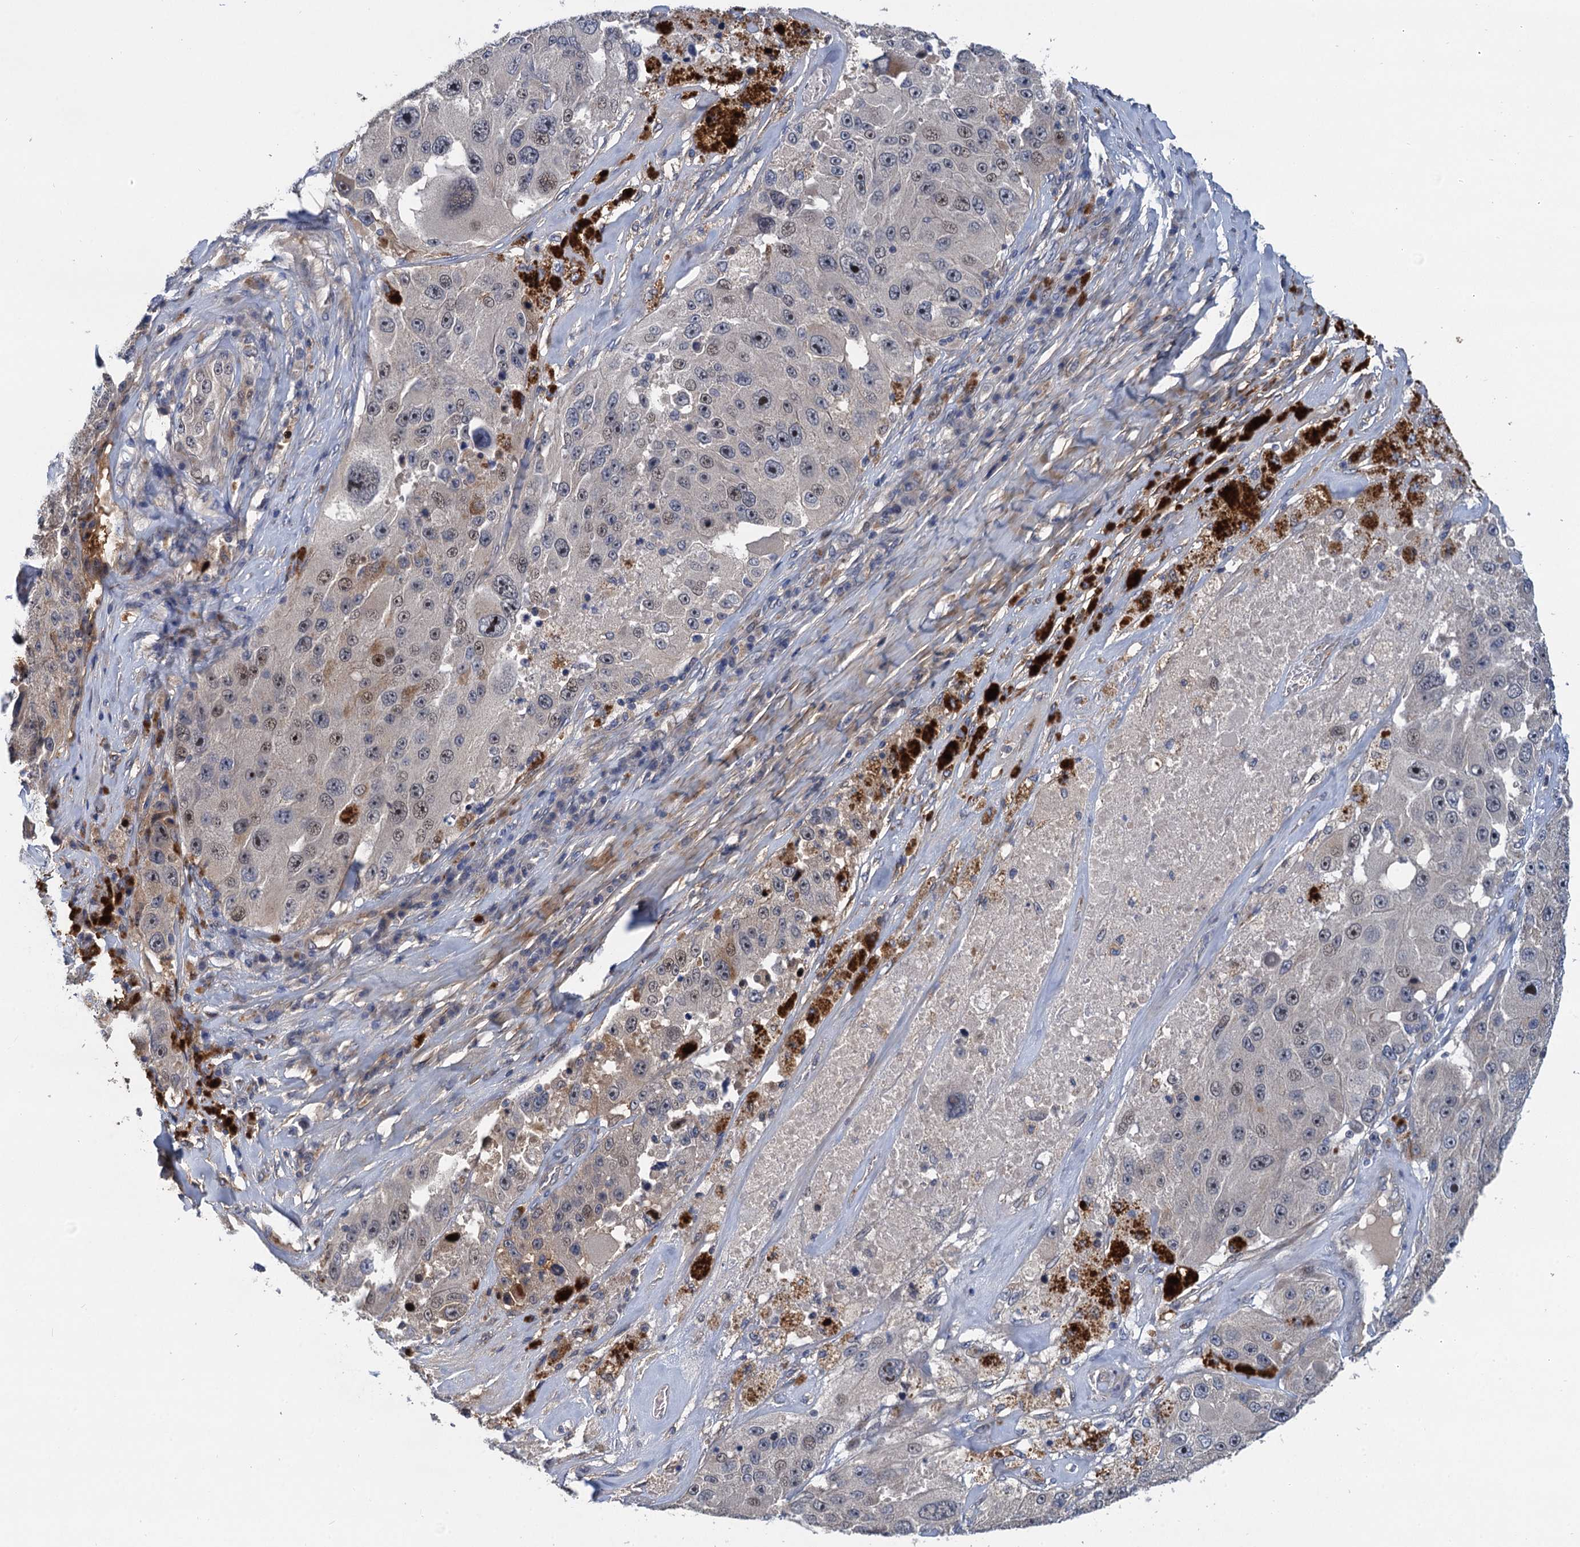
{"staining": {"intensity": "weak", "quantity": "25%-75%", "location": "nuclear"}, "tissue": "melanoma", "cell_type": "Tumor cells", "image_type": "cancer", "snomed": [{"axis": "morphology", "description": "Malignant melanoma, Metastatic site"}, {"axis": "topography", "description": "Lymph node"}], "caption": "Malignant melanoma (metastatic site) was stained to show a protein in brown. There is low levels of weak nuclear staining in approximately 25%-75% of tumor cells.", "gene": "TRAF7", "patient": {"sex": "male", "age": 62}}